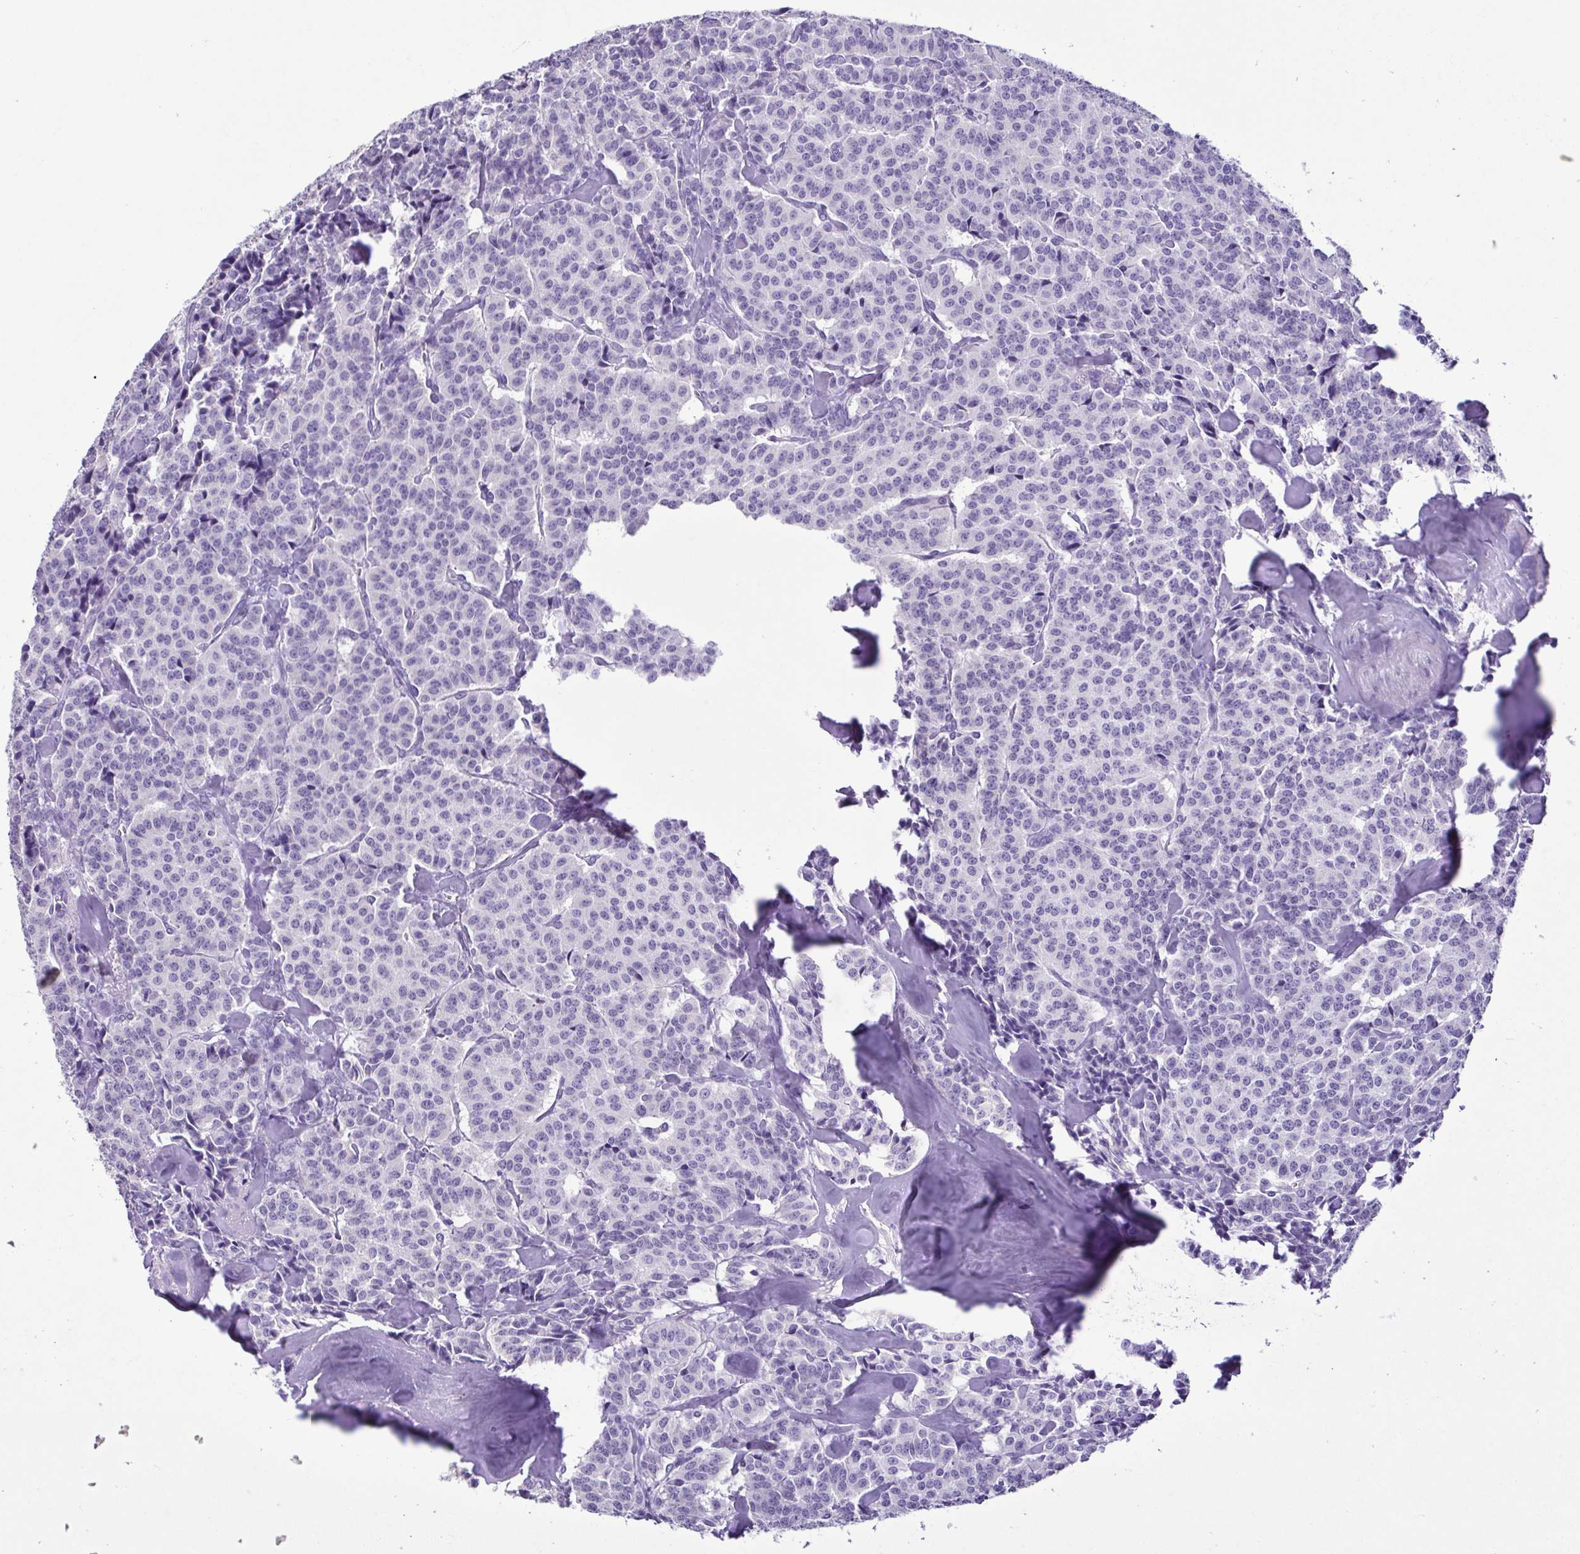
{"staining": {"intensity": "negative", "quantity": "none", "location": "none"}, "tissue": "carcinoid", "cell_type": "Tumor cells", "image_type": "cancer", "snomed": [{"axis": "morphology", "description": "Normal tissue, NOS"}, {"axis": "morphology", "description": "Carcinoid, malignant, NOS"}, {"axis": "topography", "description": "Lung"}], "caption": "Immunohistochemical staining of human carcinoid (malignant) exhibits no significant positivity in tumor cells.", "gene": "CBY2", "patient": {"sex": "female", "age": 46}}